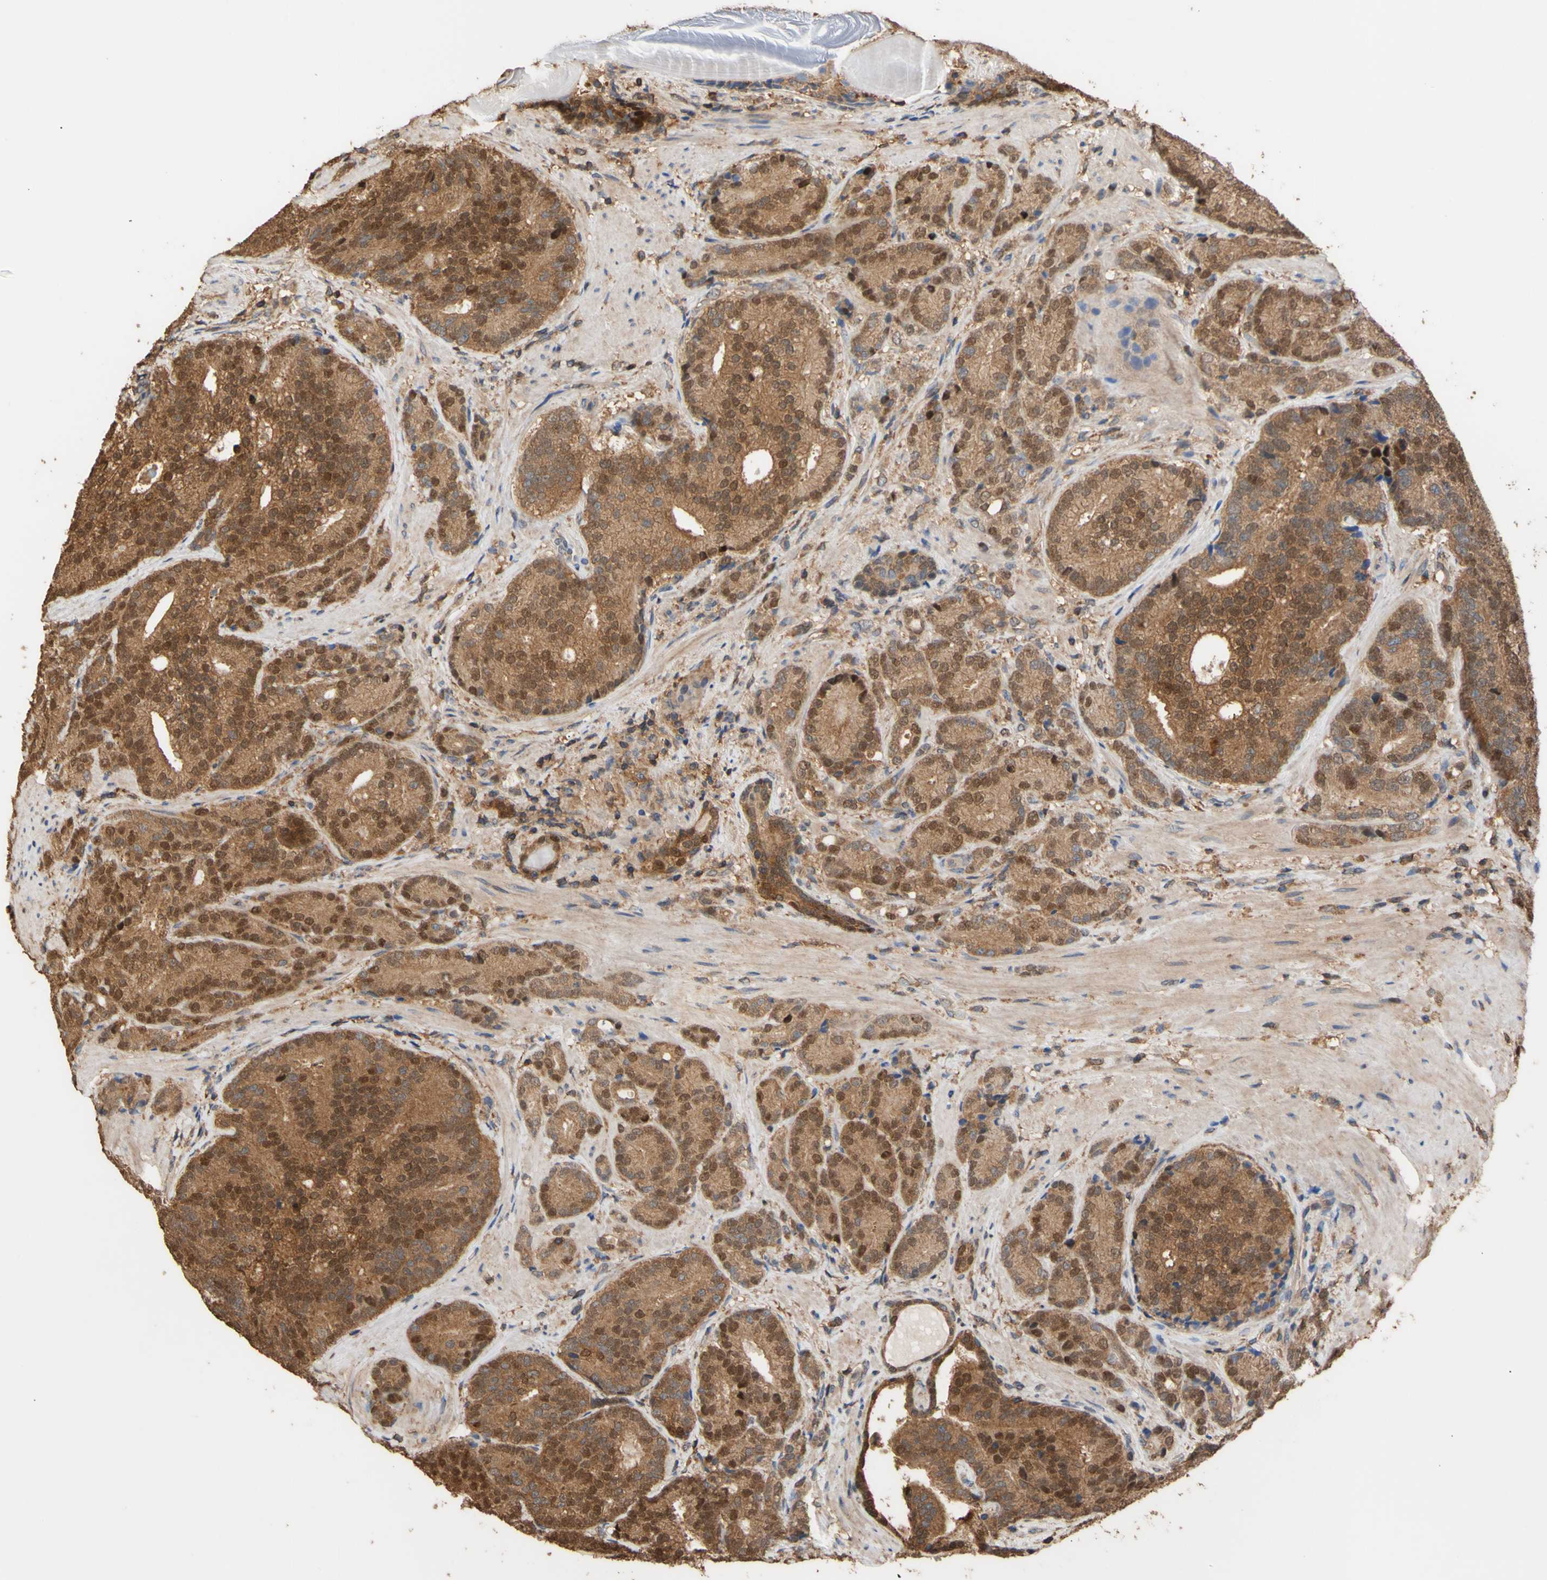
{"staining": {"intensity": "moderate", "quantity": ">75%", "location": "cytoplasmic/membranous,nuclear"}, "tissue": "prostate cancer", "cell_type": "Tumor cells", "image_type": "cancer", "snomed": [{"axis": "morphology", "description": "Adenocarcinoma, High grade"}, {"axis": "topography", "description": "Prostate"}], "caption": "Protein expression analysis of prostate high-grade adenocarcinoma reveals moderate cytoplasmic/membranous and nuclear expression in approximately >75% of tumor cells. Using DAB (3,3'-diaminobenzidine) (brown) and hematoxylin (blue) stains, captured at high magnification using brightfield microscopy.", "gene": "ALDH9A1", "patient": {"sex": "male", "age": 61}}